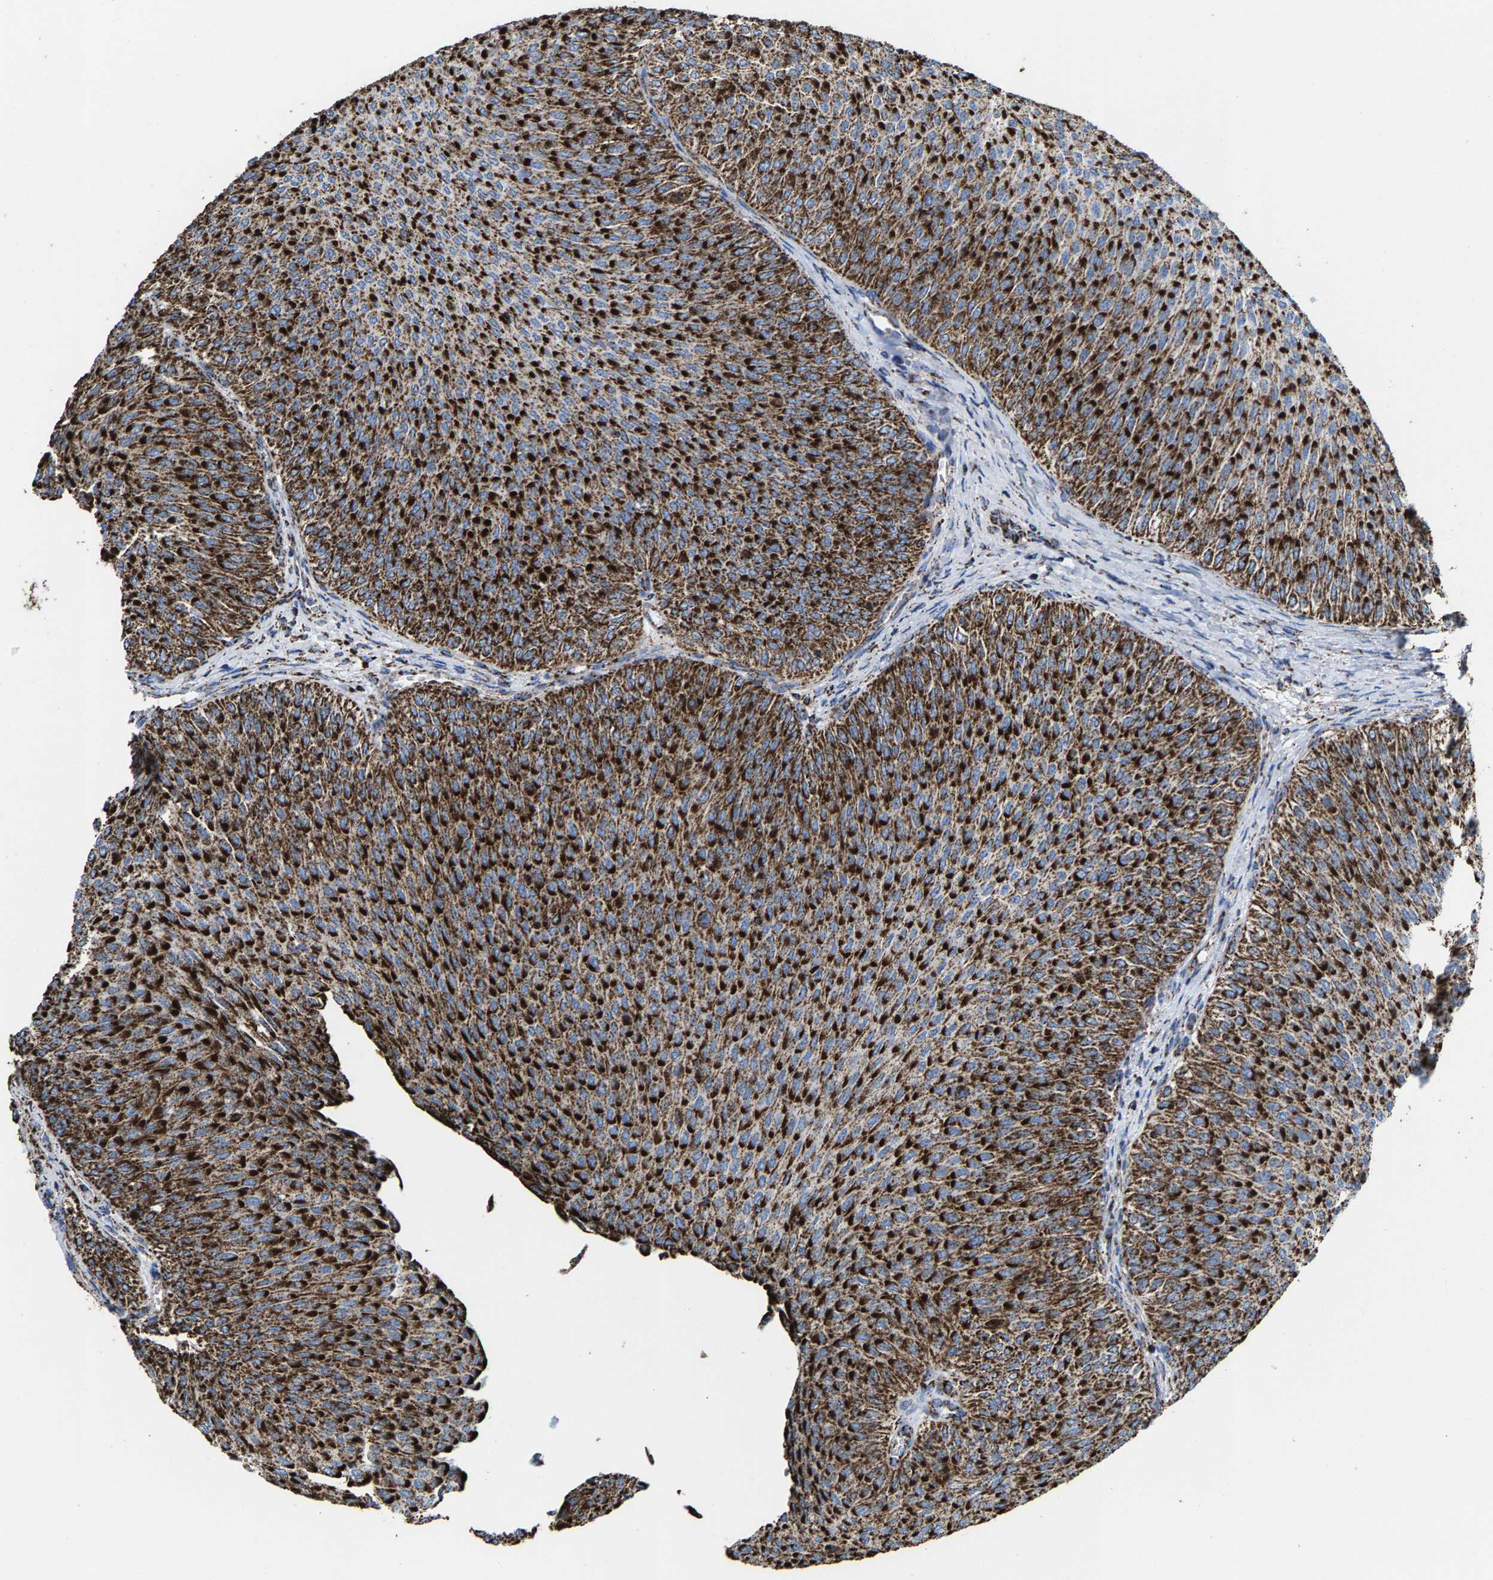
{"staining": {"intensity": "strong", "quantity": ">75%", "location": "cytoplasmic/membranous"}, "tissue": "urothelial cancer", "cell_type": "Tumor cells", "image_type": "cancer", "snomed": [{"axis": "morphology", "description": "Urothelial carcinoma, Low grade"}, {"axis": "topography", "description": "Urinary bladder"}], "caption": "A high amount of strong cytoplasmic/membranous positivity is seen in about >75% of tumor cells in urothelial cancer tissue.", "gene": "ECHS1", "patient": {"sex": "male", "age": 78}}